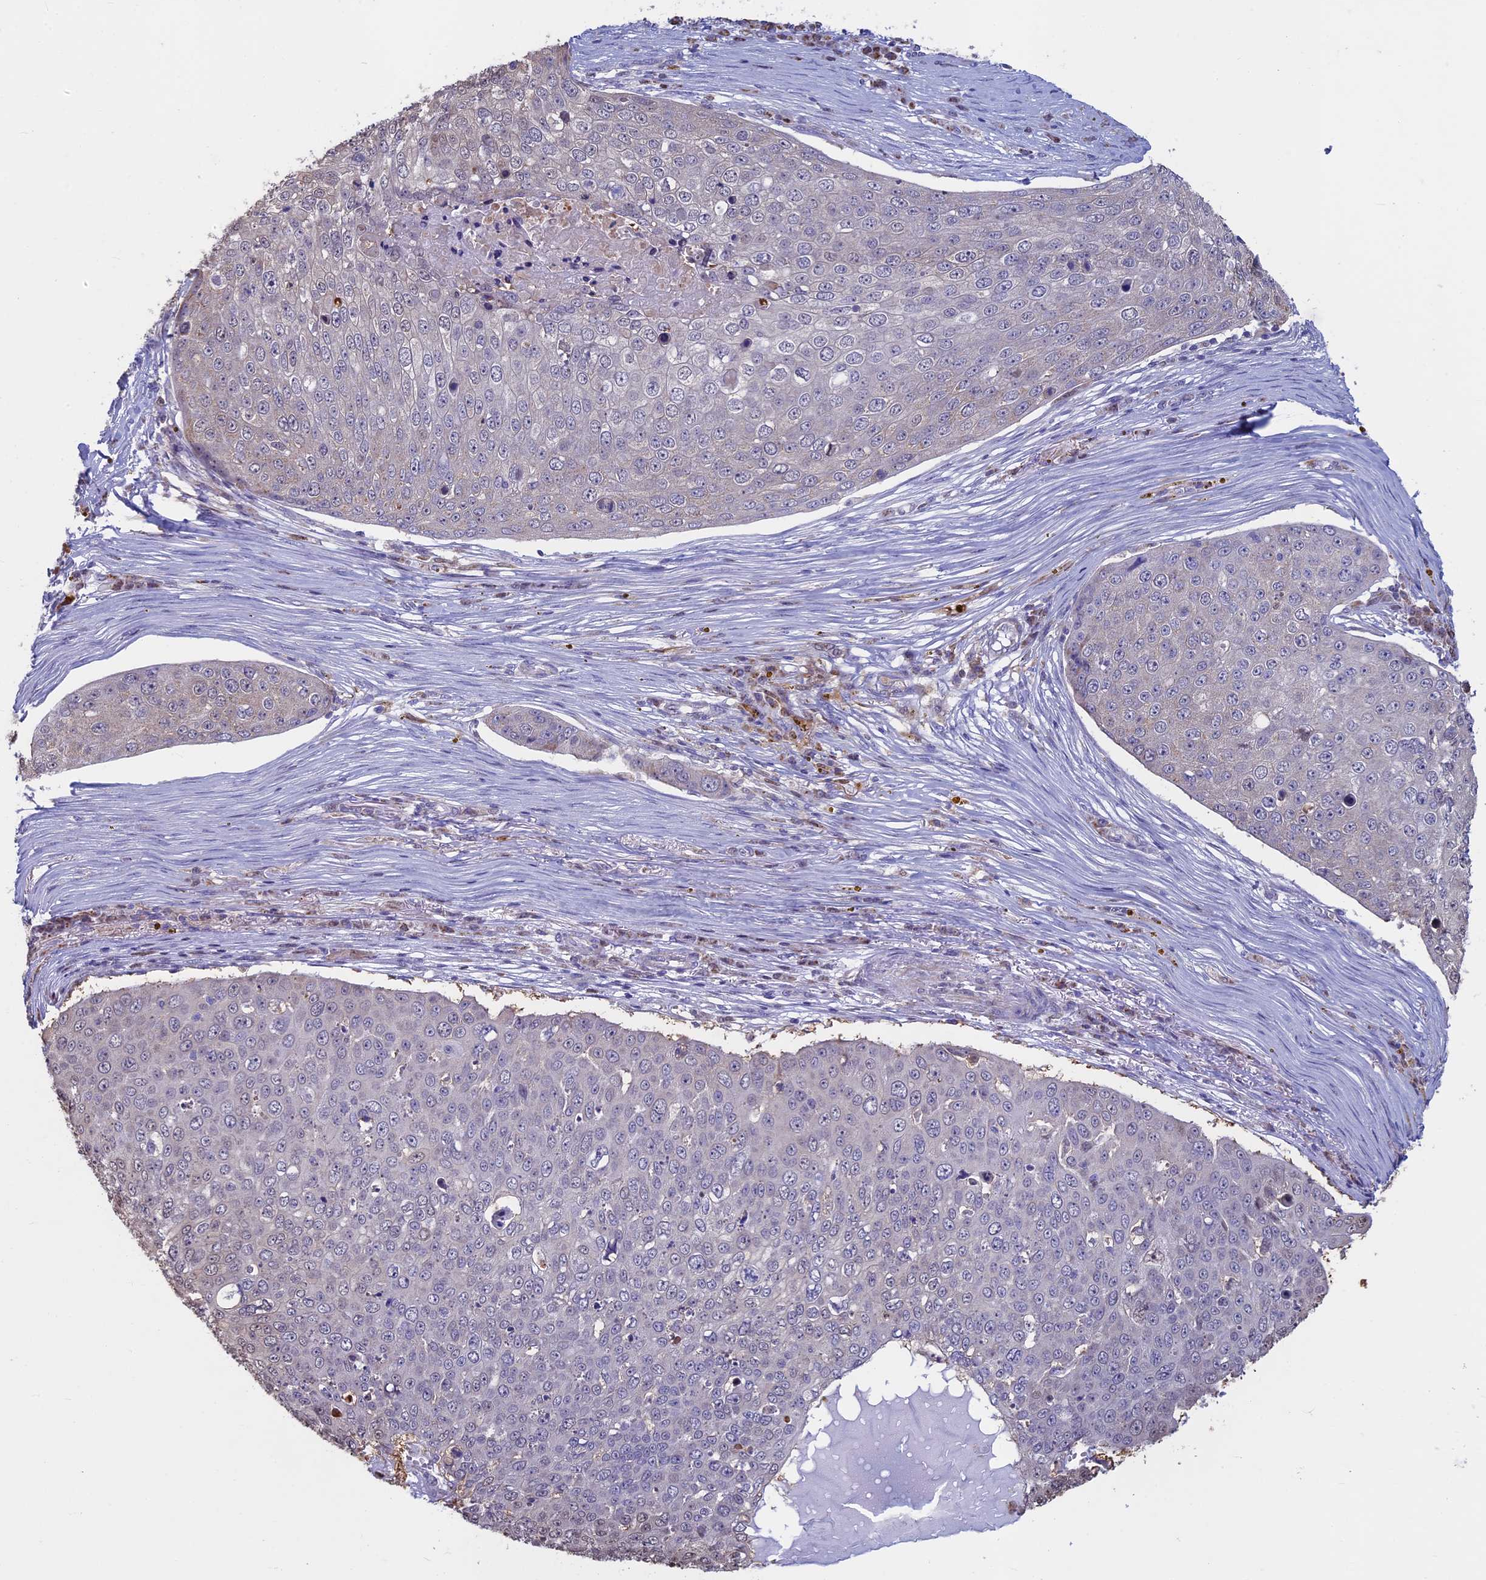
{"staining": {"intensity": "negative", "quantity": "none", "location": "none"}, "tissue": "skin cancer", "cell_type": "Tumor cells", "image_type": "cancer", "snomed": [{"axis": "morphology", "description": "Squamous cell carcinoma, NOS"}, {"axis": "topography", "description": "Skin"}], "caption": "Immunohistochemical staining of skin cancer (squamous cell carcinoma) exhibits no significant staining in tumor cells.", "gene": "ACSS1", "patient": {"sex": "male", "age": 71}}